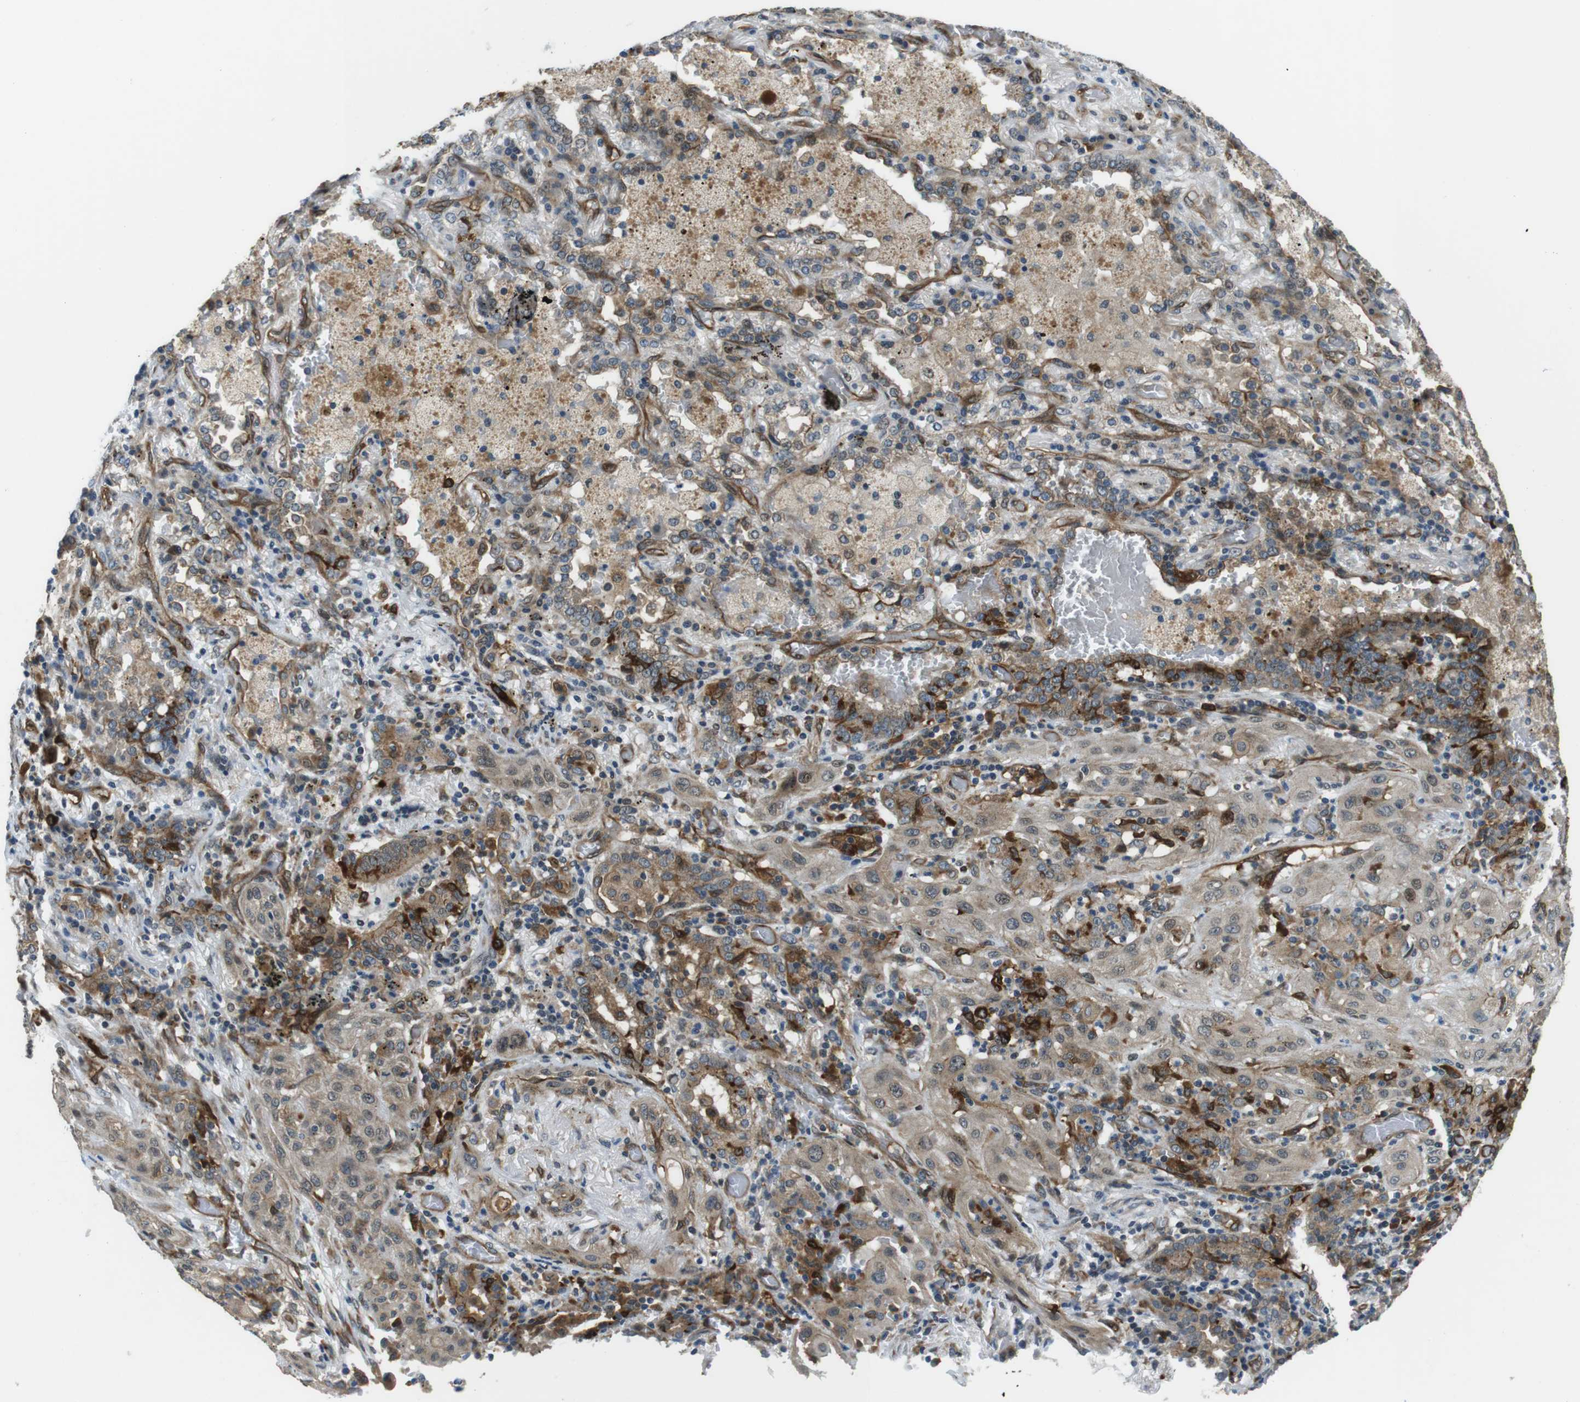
{"staining": {"intensity": "moderate", "quantity": ">75%", "location": "cytoplasmic/membranous"}, "tissue": "lung cancer", "cell_type": "Tumor cells", "image_type": "cancer", "snomed": [{"axis": "morphology", "description": "Squamous cell carcinoma, NOS"}, {"axis": "topography", "description": "Lung"}], "caption": "A photomicrograph of human lung cancer stained for a protein displays moderate cytoplasmic/membranous brown staining in tumor cells. (DAB (3,3'-diaminobenzidine) IHC, brown staining for protein, blue staining for nuclei).", "gene": "PALD1", "patient": {"sex": "female", "age": 47}}